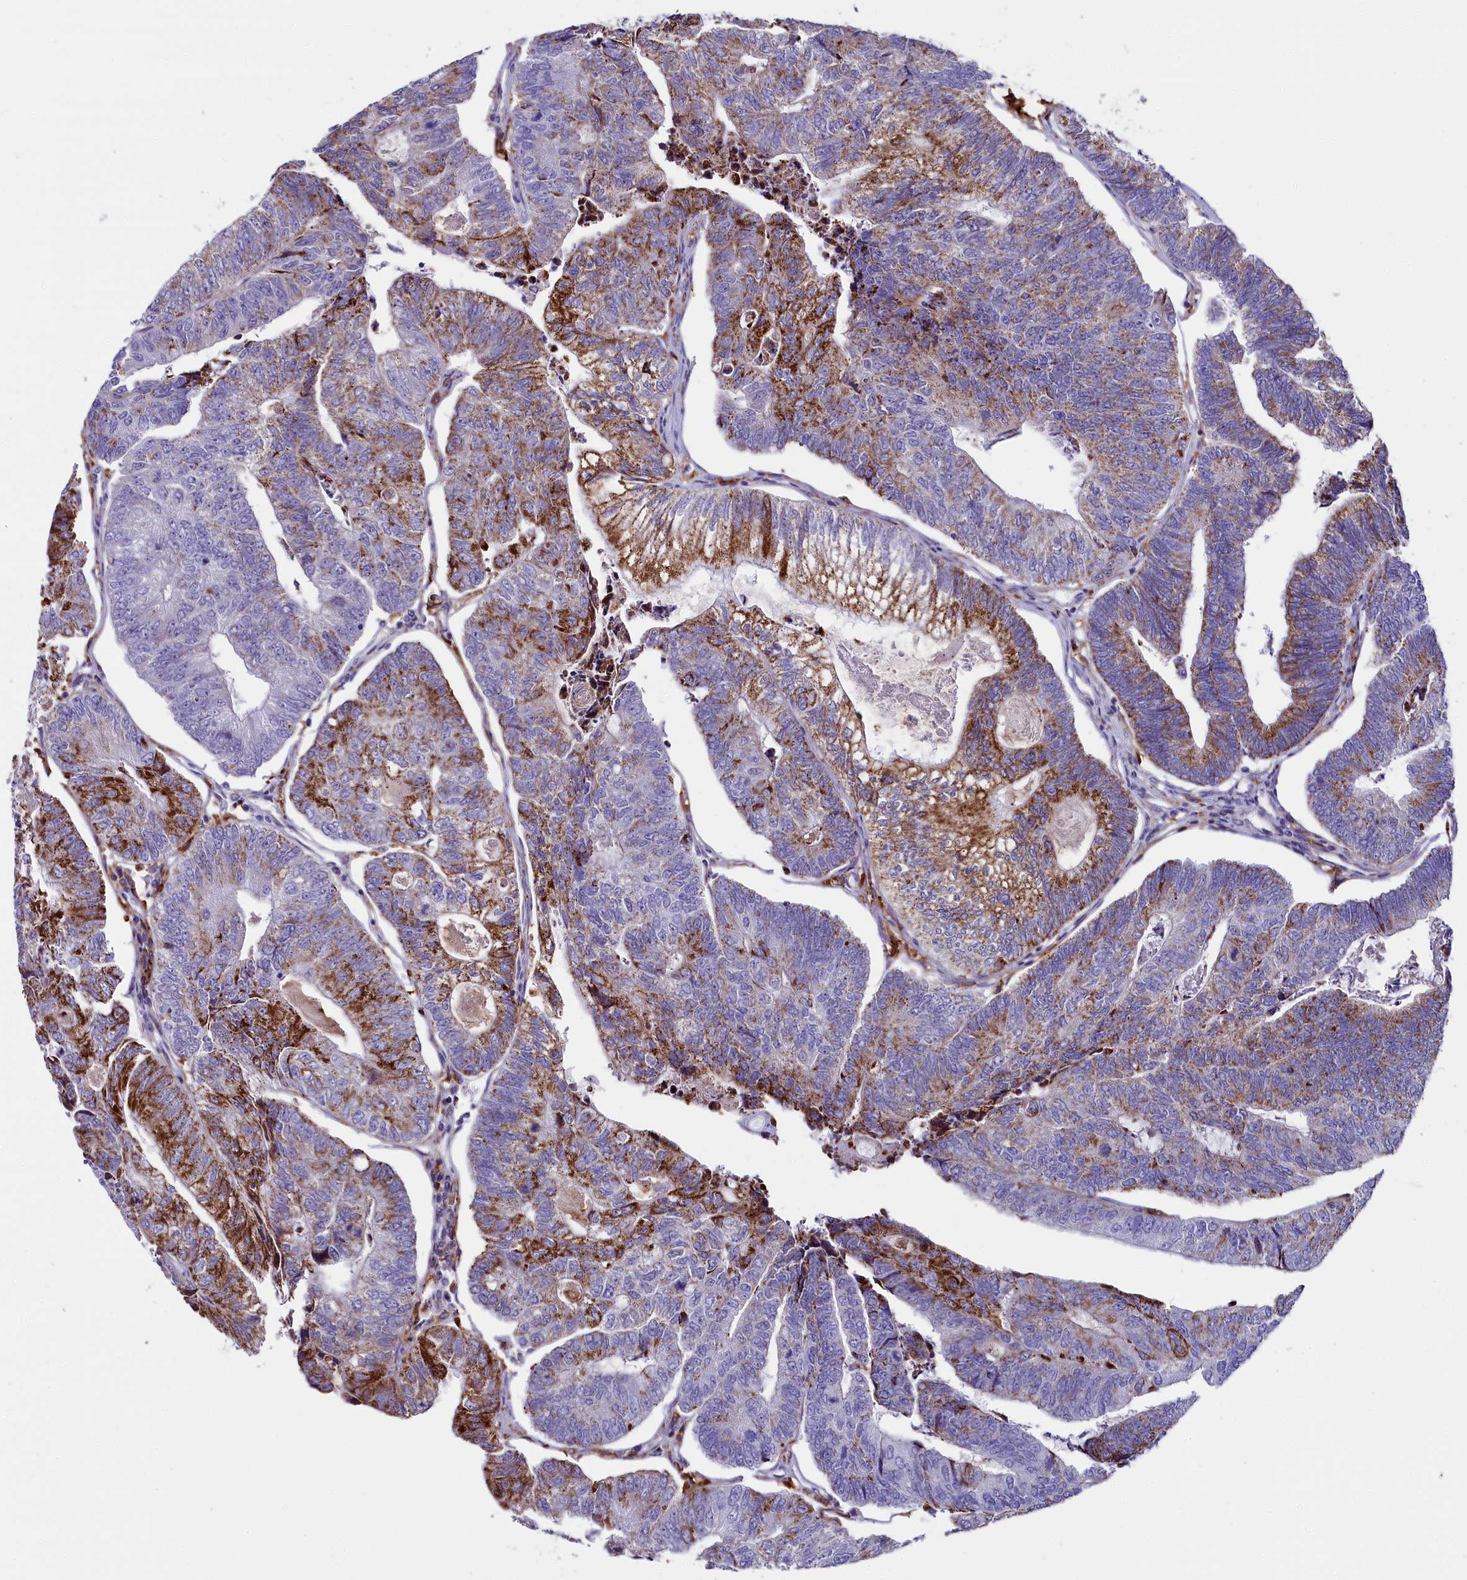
{"staining": {"intensity": "moderate", "quantity": ">75%", "location": "cytoplasmic/membranous"}, "tissue": "colorectal cancer", "cell_type": "Tumor cells", "image_type": "cancer", "snomed": [{"axis": "morphology", "description": "Adenocarcinoma, NOS"}, {"axis": "topography", "description": "Colon"}], "caption": "The micrograph demonstrates staining of colorectal cancer (adenocarcinoma), revealing moderate cytoplasmic/membranous protein positivity (brown color) within tumor cells.", "gene": "IL20RA", "patient": {"sex": "female", "age": 67}}